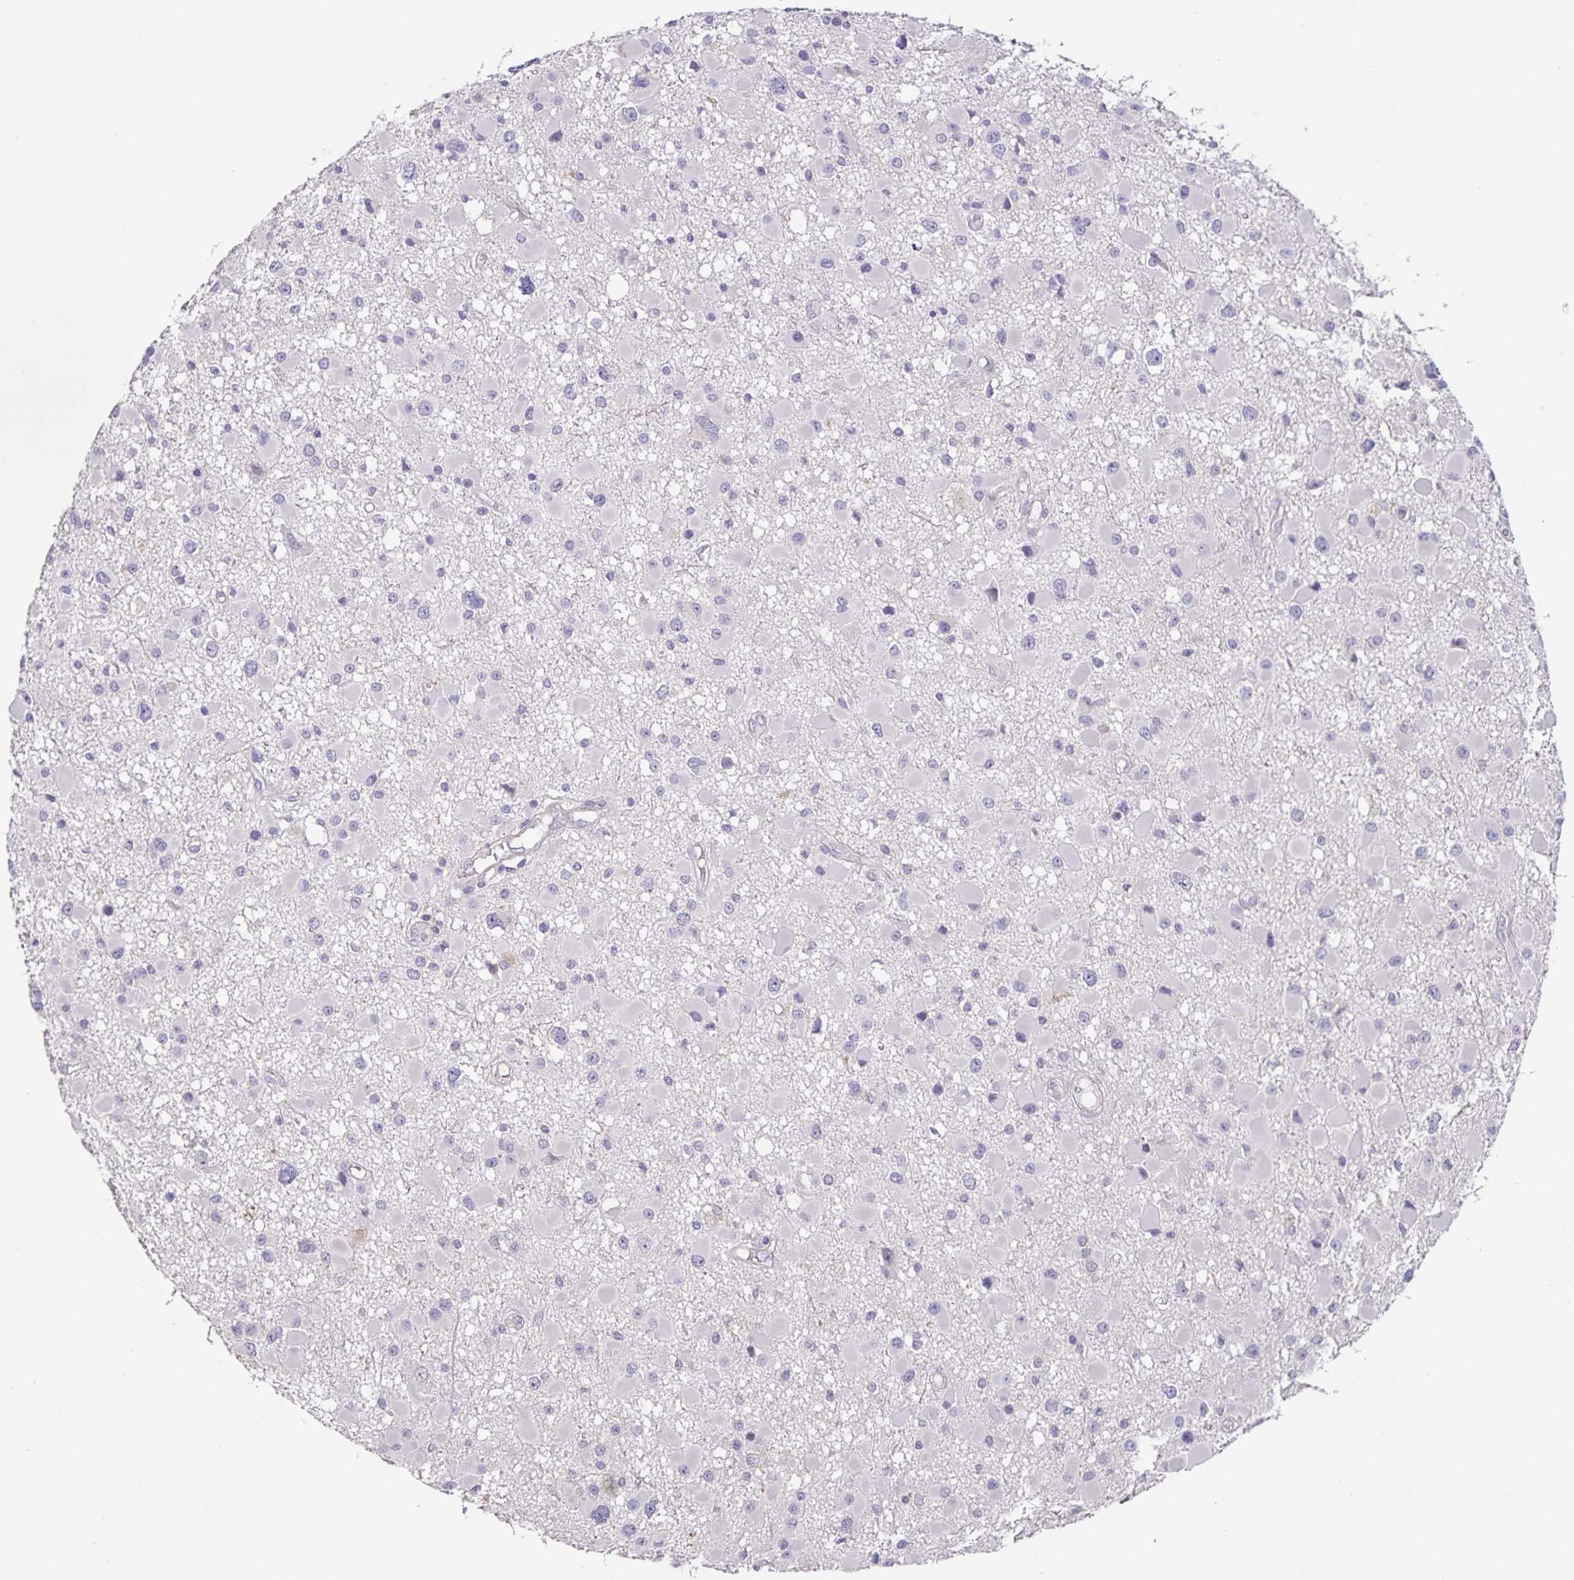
{"staining": {"intensity": "negative", "quantity": "none", "location": "none"}, "tissue": "glioma", "cell_type": "Tumor cells", "image_type": "cancer", "snomed": [{"axis": "morphology", "description": "Glioma, malignant, High grade"}, {"axis": "topography", "description": "Brain"}], "caption": "A high-resolution histopathology image shows immunohistochemistry staining of glioma, which exhibits no significant staining in tumor cells. The staining is performed using DAB (3,3'-diaminobenzidine) brown chromogen with nuclei counter-stained in using hematoxylin.", "gene": "PRR36", "patient": {"sex": "male", "age": 54}}